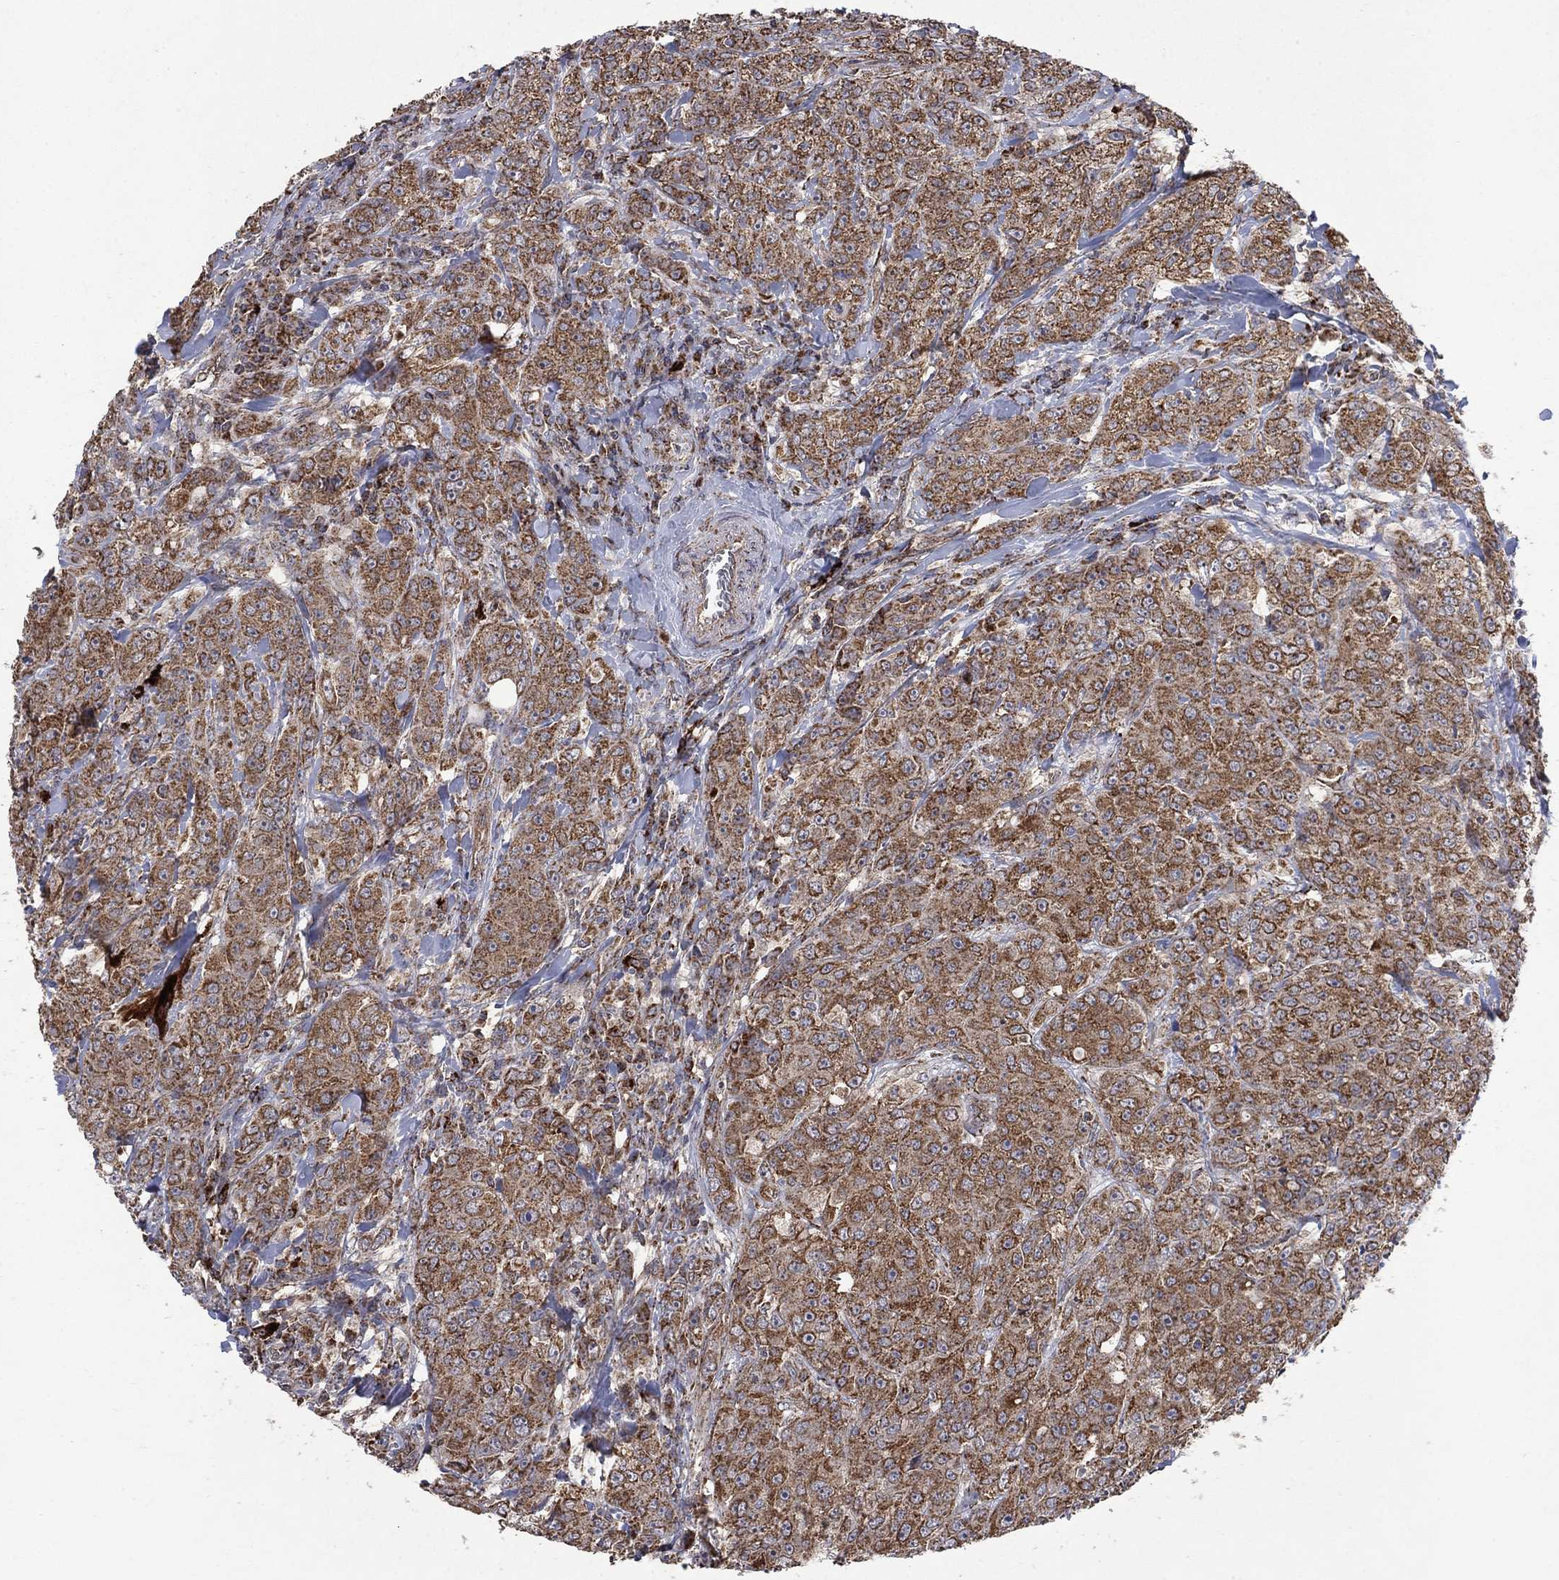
{"staining": {"intensity": "strong", "quantity": "25%-75%", "location": "cytoplasmic/membranous"}, "tissue": "breast cancer", "cell_type": "Tumor cells", "image_type": "cancer", "snomed": [{"axis": "morphology", "description": "Duct carcinoma"}, {"axis": "topography", "description": "Breast"}], "caption": "Breast cancer stained for a protein (brown) demonstrates strong cytoplasmic/membranous positive positivity in about 25%-75% of tumor cells.", "gene": "DPH1", "patient": {"sex": "female", "age": 43}}